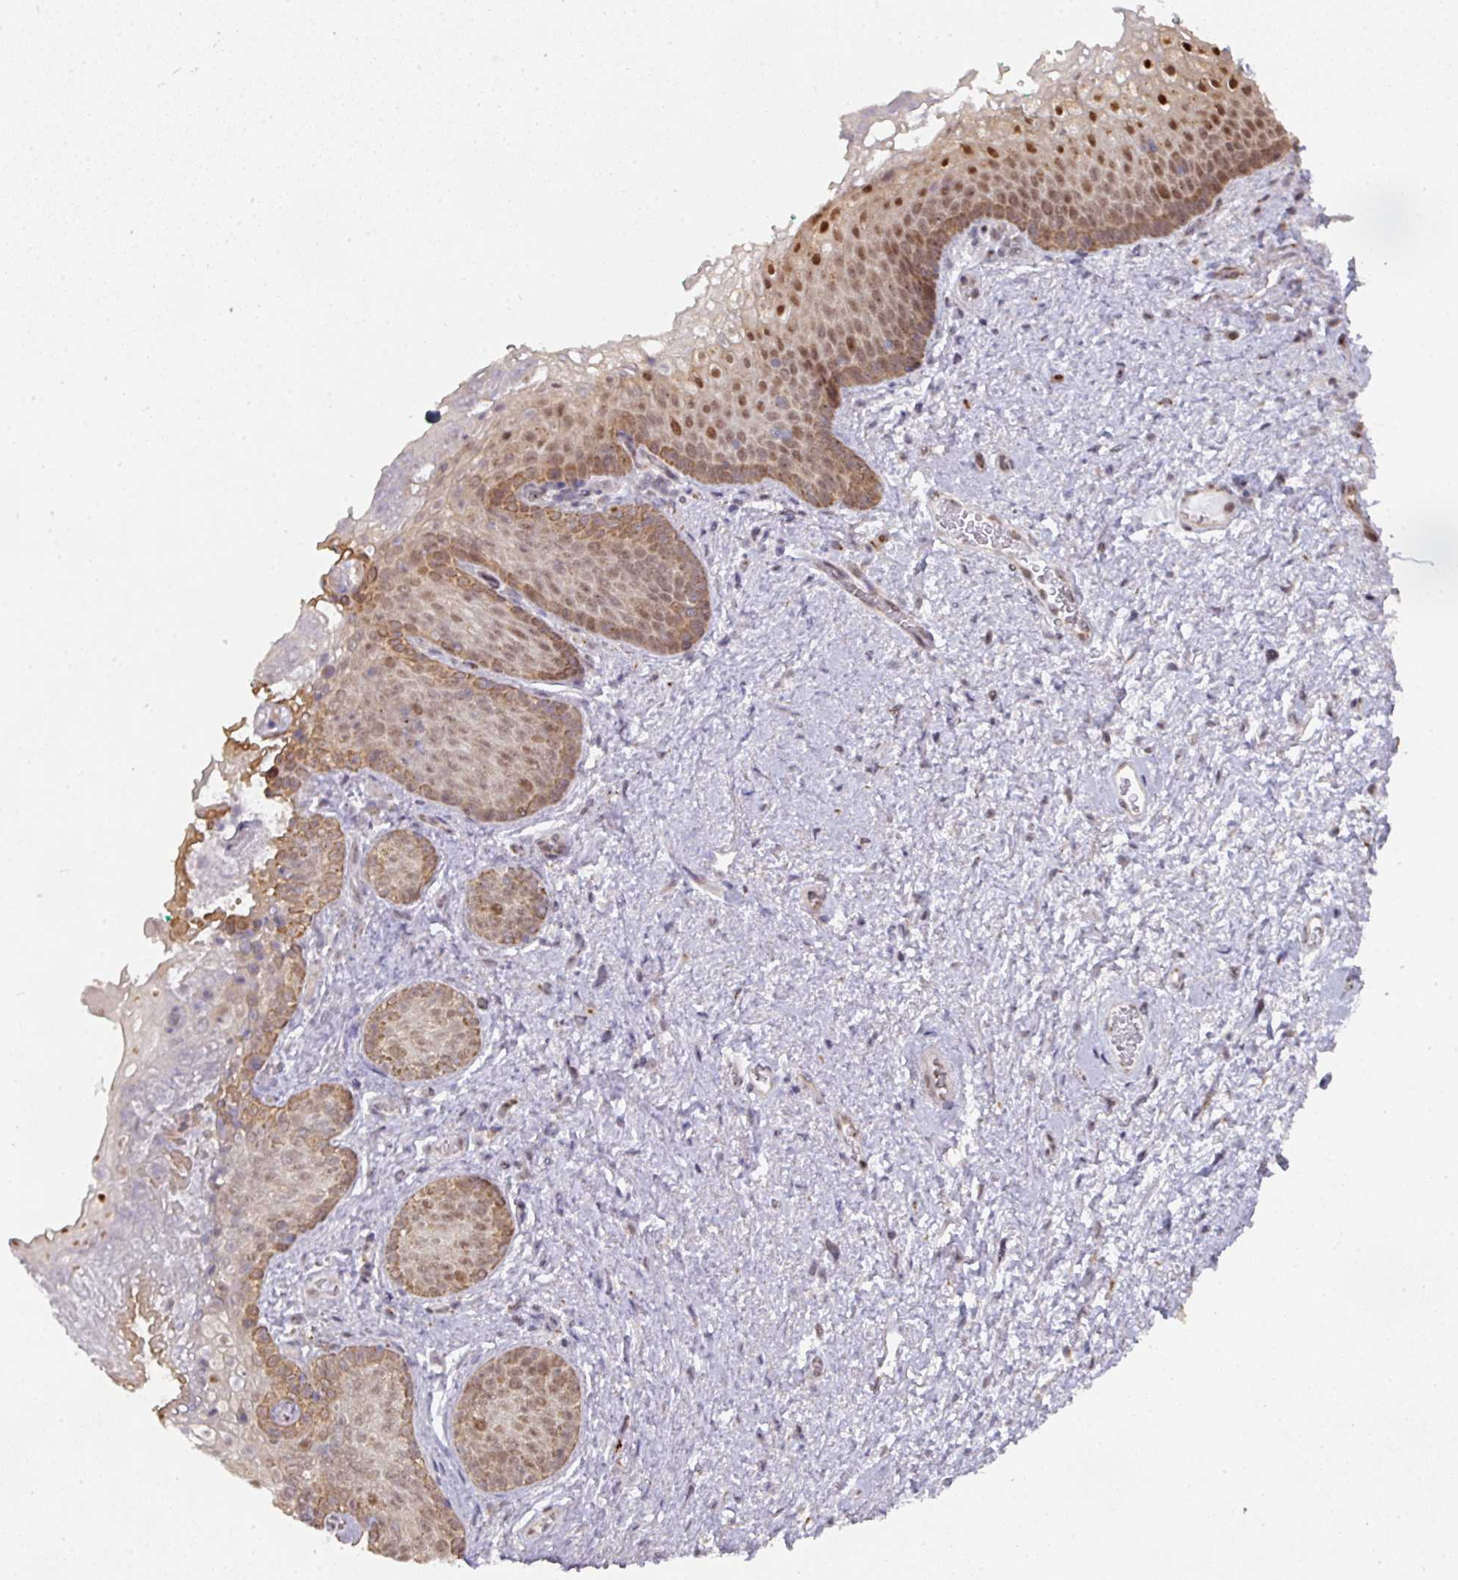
{"staining": {"intensity": "moderate", "quantity": ">75%", "location": "cytoplasmic/membranous,nuclear"}, "tissue": "vagina", "cell_type": "Squamous epithelial cells", "image_type": "normal", "snomed": [{"axis": "morphology", "description": "Normal tissue, NOS"}, {"axis": "topography", "description": "Vulva"}, {"axis": "topography", "description": "Vagina"}, {"axis": "topography", "description": "Peripheral nerve tissue"}], "caption": "High-magnification brightfield microscopy of benign vagina stained with DAB (brown) and counterstained with hematoxylin (blue). squamous epithelial cells exhibit moderate cytoplasmic/membranous,nuclear expression is seen in approximately>75% of cells.", "gene": "C18orf25", "patient": {"sex": "female", "age": 66}}